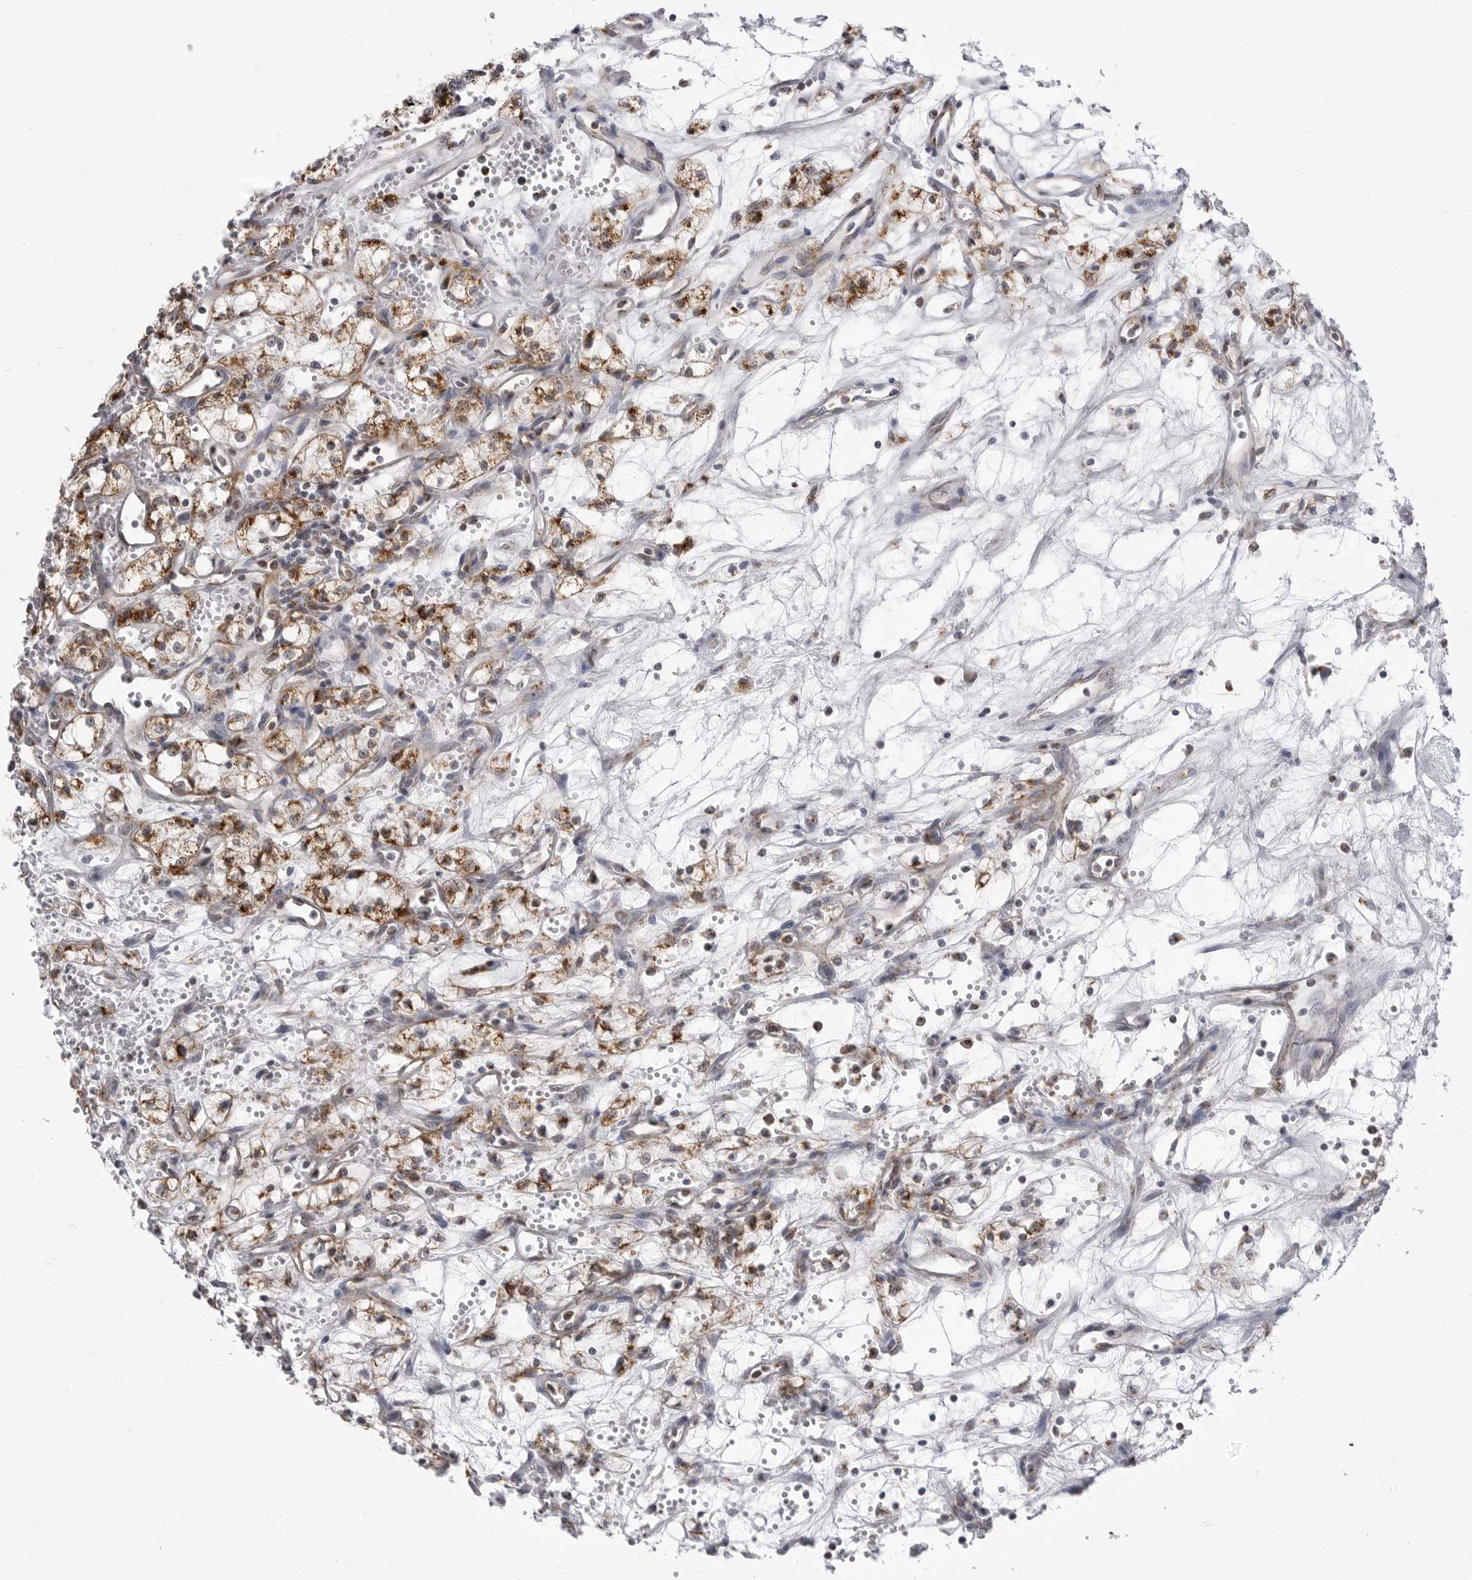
{"staining": {"intensity": "strong", "quantity": ">75%", "location": "cytoplasmic/membranous"}, "tissue": "renal cancer", "cell_type": "Tumor cells", "image_type": "cancer", "snomed": [{"axis": "morphology", "description": "Adenocarcinoma, NOS"}, {"axis": "topography", "description": "Kidney"}], "caption": "Immunohistochemical staining of adenocarcinoma (renal) displays high levels of strong cytoplasmic/membranous expression in approximately >75% of tumor cells. The protein is shown in brown color, while the nuclei are stained blue.", "gene": "FH", "patient": {"sex": "male", "age": 59}}